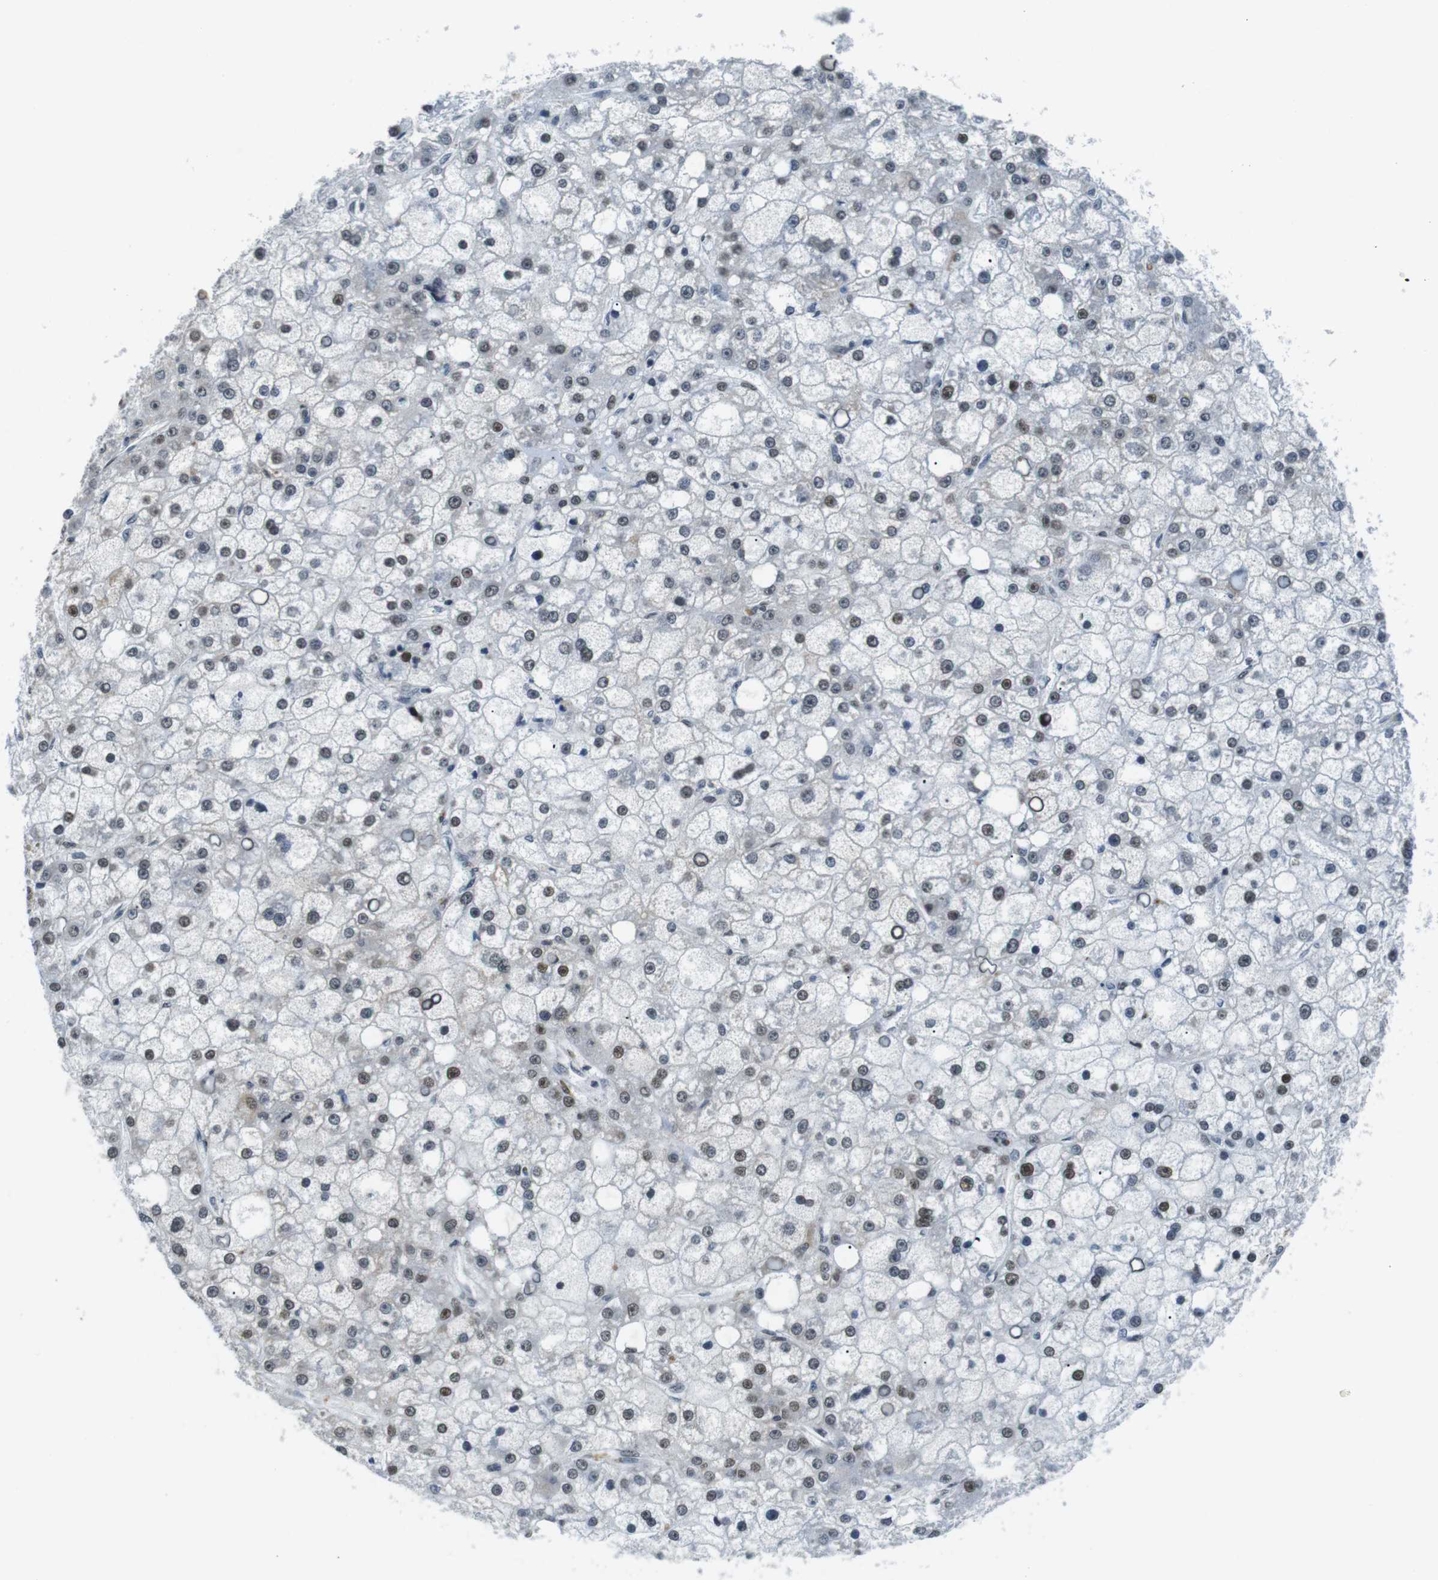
{"staining": {"intensity": "moderate", "quantity": "<25%", "location": "nuclear"}, "tissue": "liver cancer", "cell_type": "Tumor cells", "image_type": "cancer", "snomed": [{"axis": "morphology", "description": "Carcinoma, Hepatocellular, NOS"}, {"axis": "topography", "description": "Liver"}], "caption": "Immunohistochemical staining of human liver cancer demonstrates low levels of moderate nuclear protein expression in approximately <25% of tumor cells. (DAB (3,3'-diaminobenzidine) = brown stain, brightfield microscopy at high magnification).", "gene": "USP7", "patient": {"sex": "male", "age": 67}}